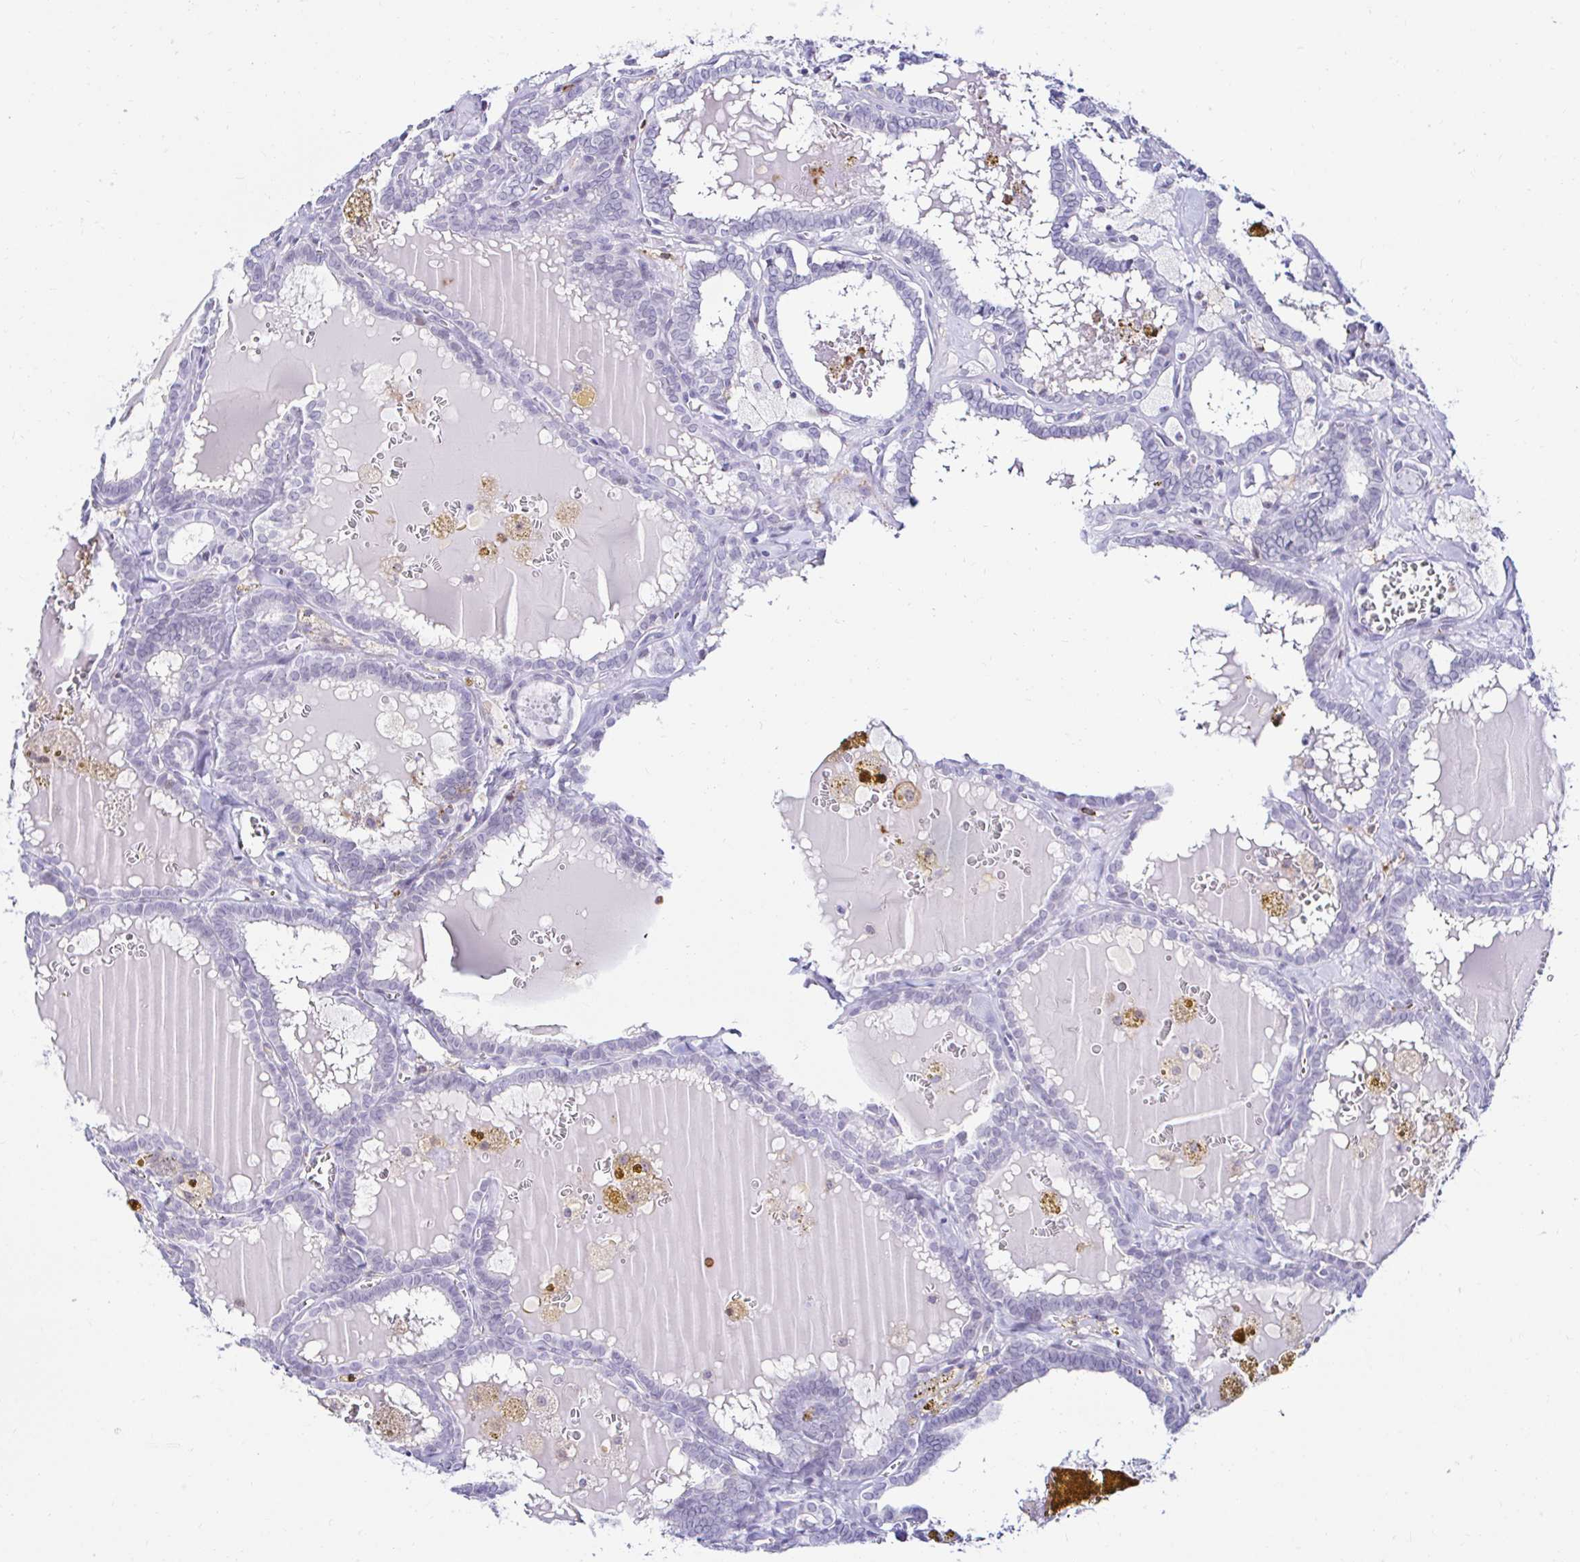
{"staining": {"intensity": "negative", "quantity": "none", "location": "none"}, "tissue": "thyroid cancer", "cell_type": "Tumor cells", "image_type": "cancer", "snomed": [{"axis": "morphology", "description": "Papillary adenocarcinoma, NOS"}, {"axis": "topography", "description": "Thyroid gland"}], "caption": "Micrograph shows no significant protein staining in tumor cells of papillary adenocarcinoma (thyroid).", "gene": "CYBB", "patient": {"sex": "female", "age": 39}}